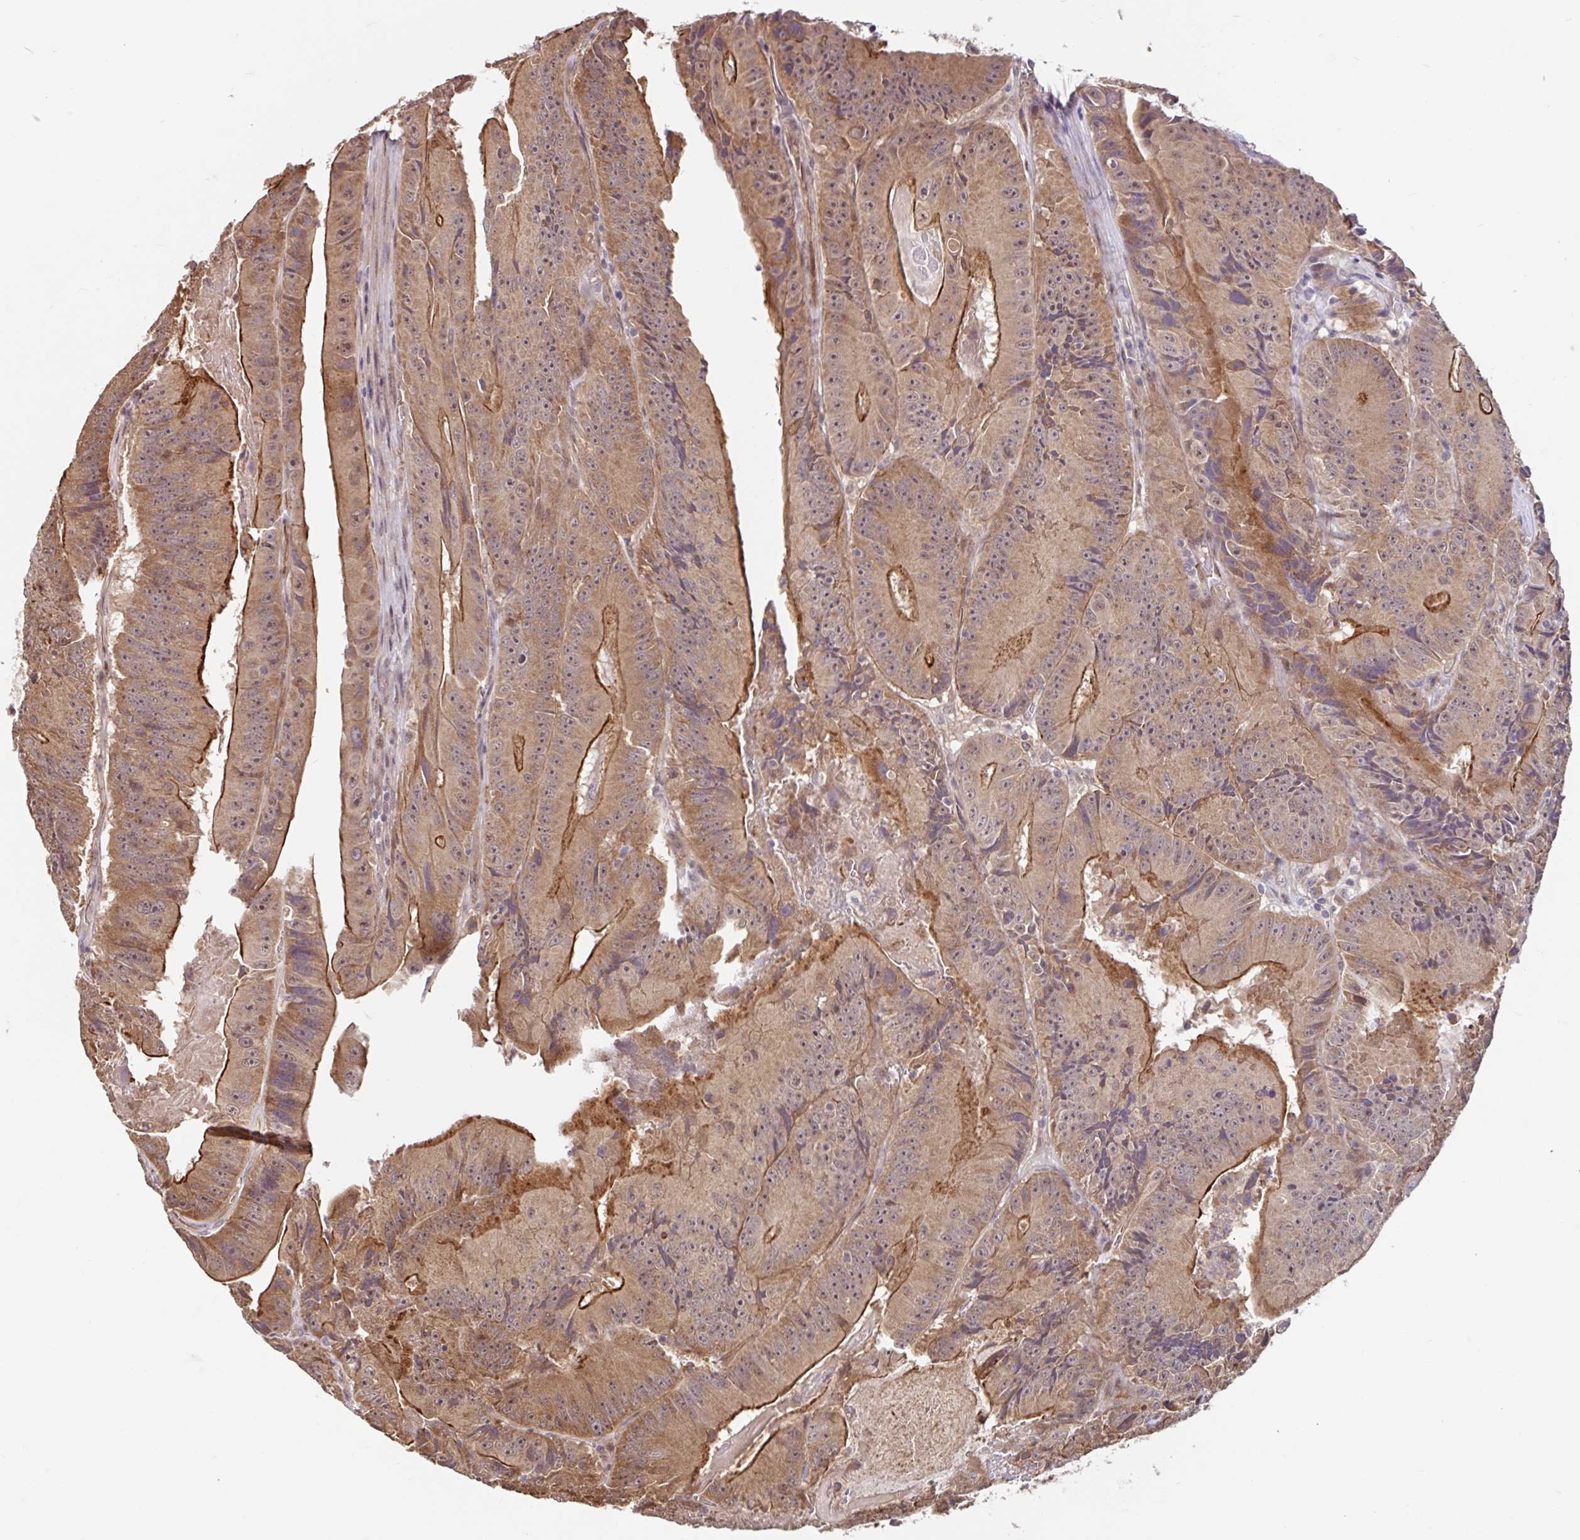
{"staining": {"intensity": "moderate", "quantity": ">75%", "location": "cytoplasmic/membranous,nuclear"}, "tissue": "colorectal cancer", "cell_type": "Tumor cells", "image_type": "cancer", "snomed": [{"axis": "morphology", "description": "Adenocarcinoma, NOS"}, {"axis": "topography", "description": "Colon"}], "caption": "Colorectal cancer (adenocarcinoma) stained with a protein marker displays moderate staining in tumor cells.", "gene": "STYXL1", "patient": {"sex": "female", "age": 86}}